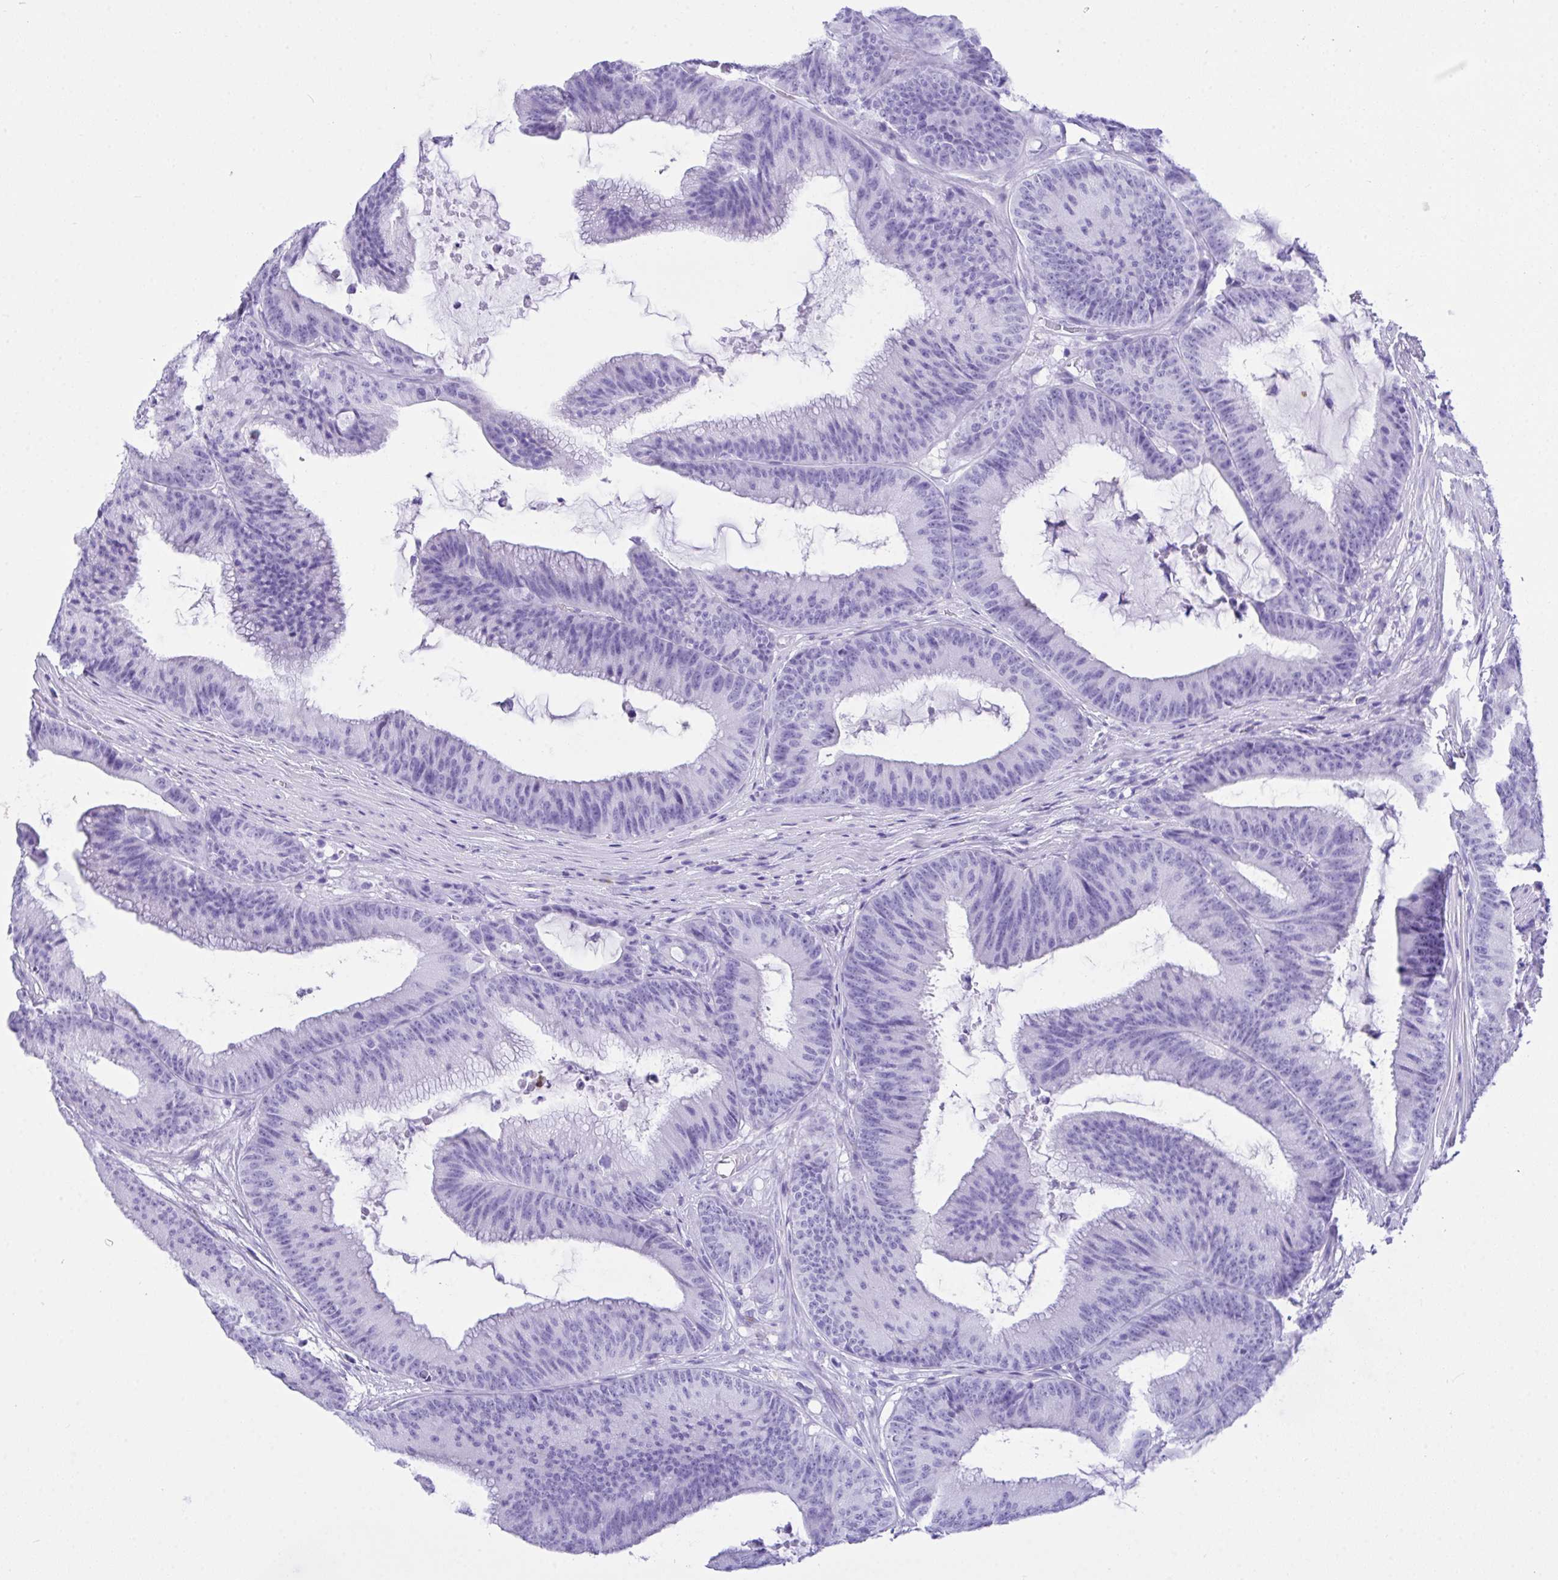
{"staining": {"intensity": "negative", "quantity": "none", "location": "none"}, "tissue": "colorectal cancer", "cell_type": "Tumor cells", "image_type": "cancer", "snomed": [{"axis": "morphology", "description": "Adenocarcinoma, NOS"}, {"axis": "topography", "description": "Colon"}], "caption": "There is no significant positivity in tumor cells of colorectal cancer (adenocarcinoma). (Brightfield microscopy of DAB (3,3'-diaminobenzidine) IHC at high magnification).", "gene": "BEST4", "patient": {"sex": "female", "age": 78}}